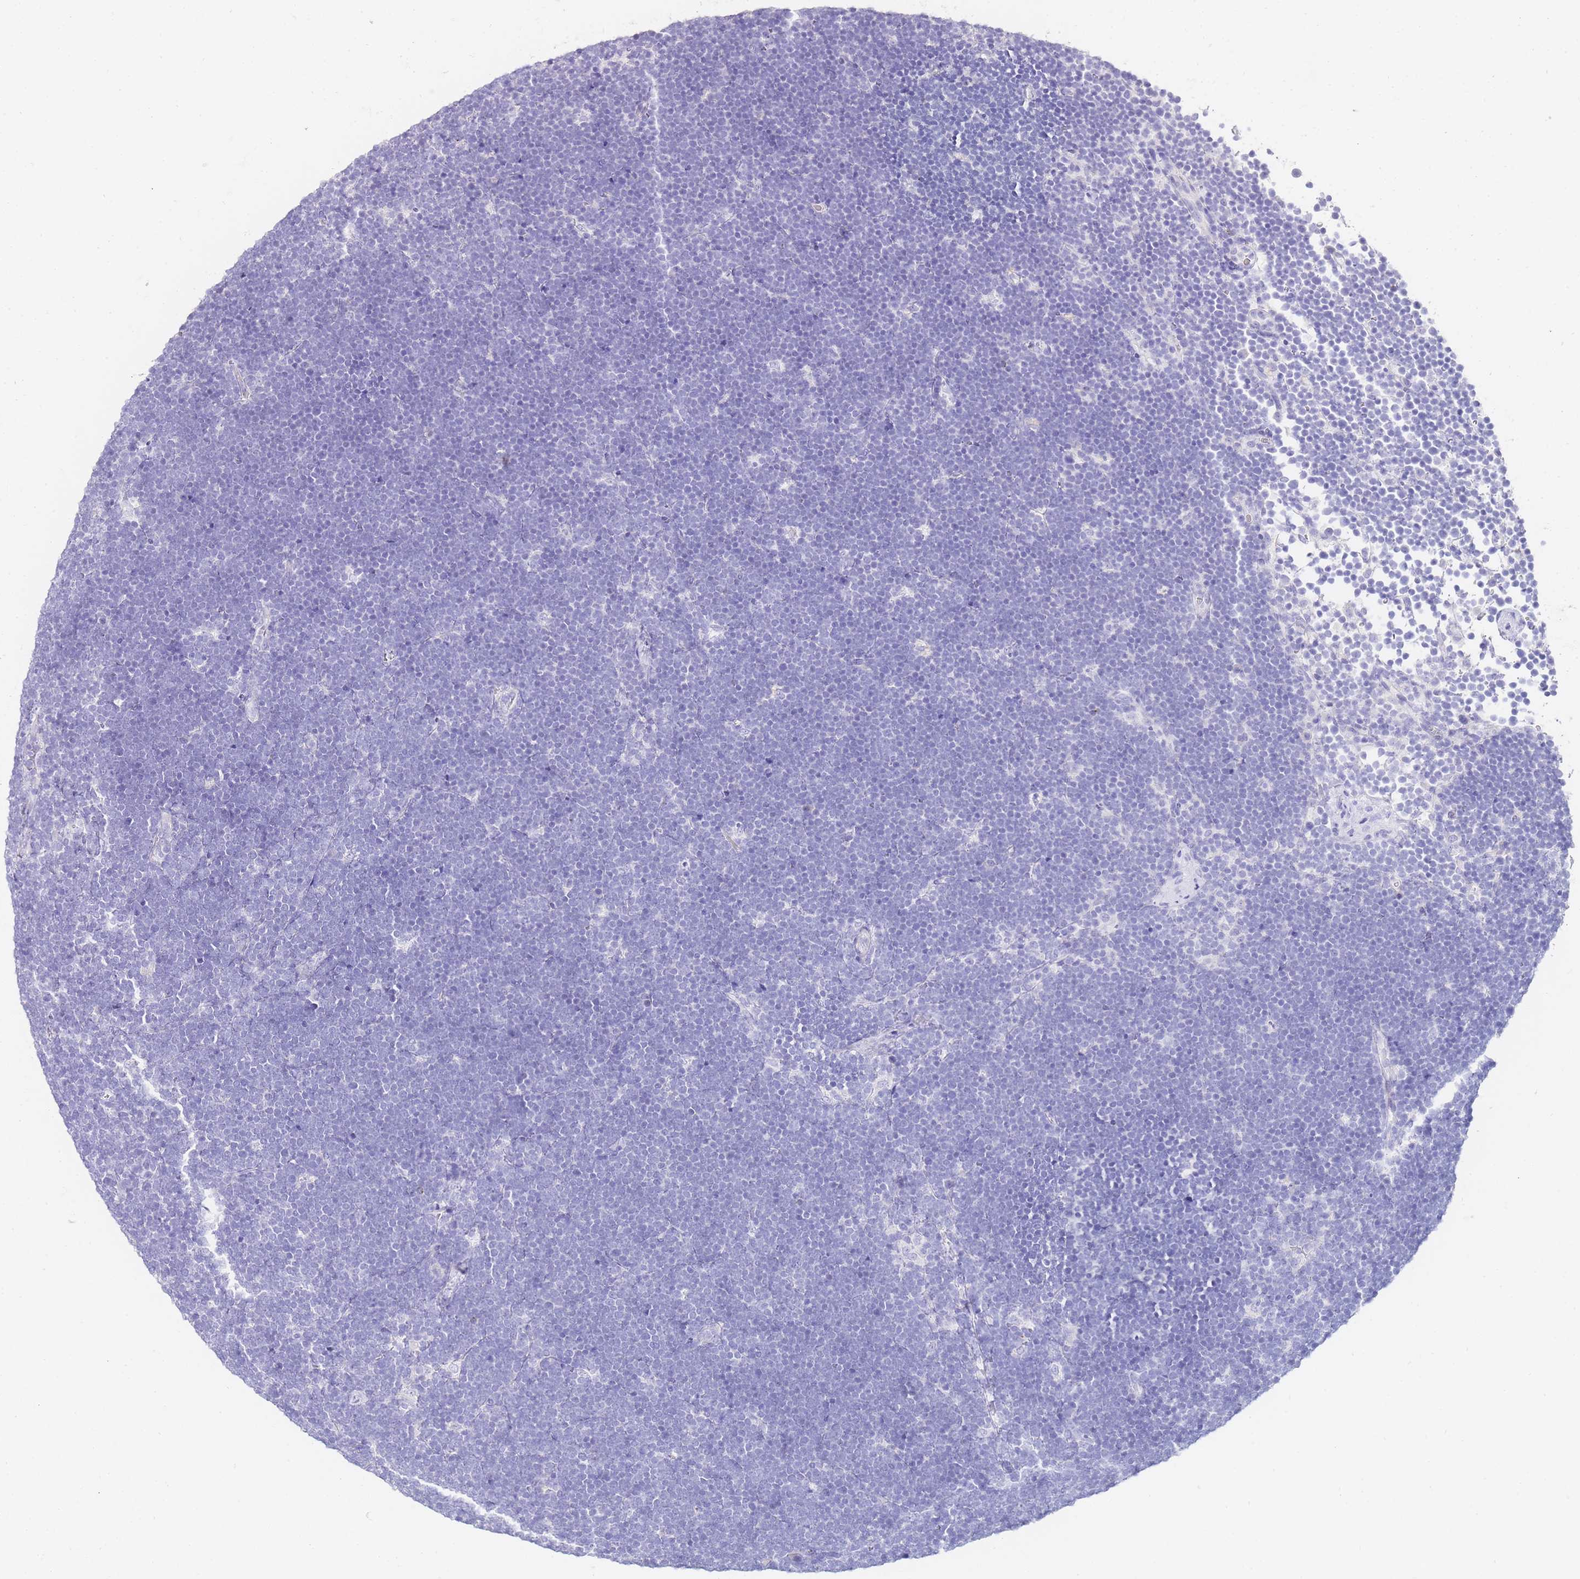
{"staining": {"intensity": "negative", "quantity": "none", "location": "none"}, "tissue": "lymphoma", "cell_type": "Tumor cells", "image_type": "cancer", "snomed": [{"axis": "morphology", "description": "Malignant lymphoma, non-Hodgkin's type, High grade"}, {"axis": "topography", "description": "Lymph node"}], "caption": "The photomicrograph demonstrates no significant expression in tumor cells of malignant lymphoma, non-Hodgkin's type (high-grade).", "gene": "DPP4", "patient": {"sex": "male", "age": 13}}